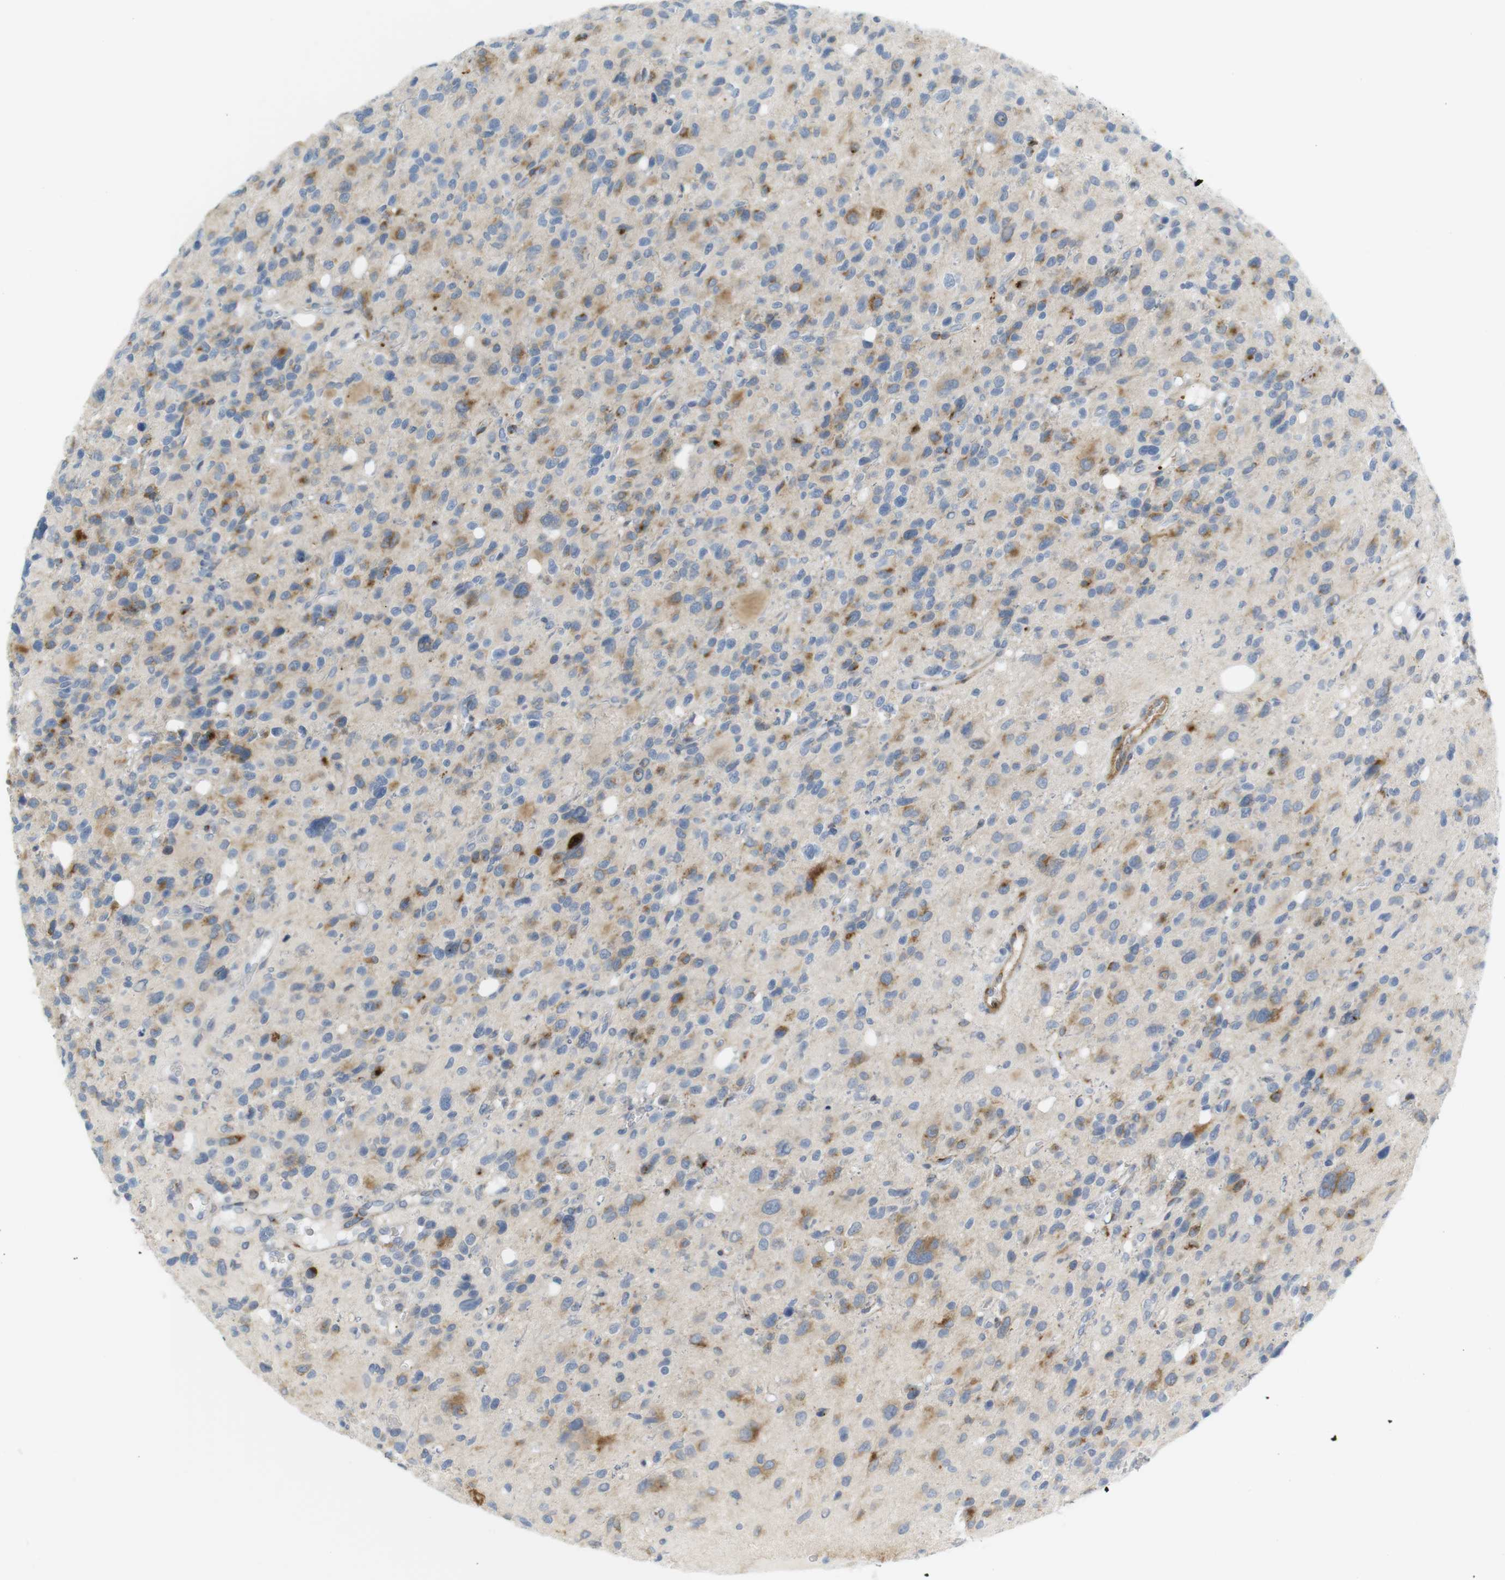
{"staining": {"intensity": "moderate", "quantity": "25%-75%", "location": "cytoplasmic/membranous"}, "tissue": "glioma", "cell_type": "Tumor cells", "image_type": "cancer", "snomed": [{"axis": "morphology", "description": "Glioma, malignant, High grade"}, {"axis": "topography", "description": "Brain"}], "caption": "Brown immunohistochemical staining in human malignant glioma (high-grade) displays moderate cytoplasmic/membranous positivity in about 25%-75% of tumor cells. The staining was performed using DAB, with brown indicating positive protein expression. Nuclei are stained blue with hematoxylin.", "gene": "F2R", "patient": {"sex": "male", "age": 48}}